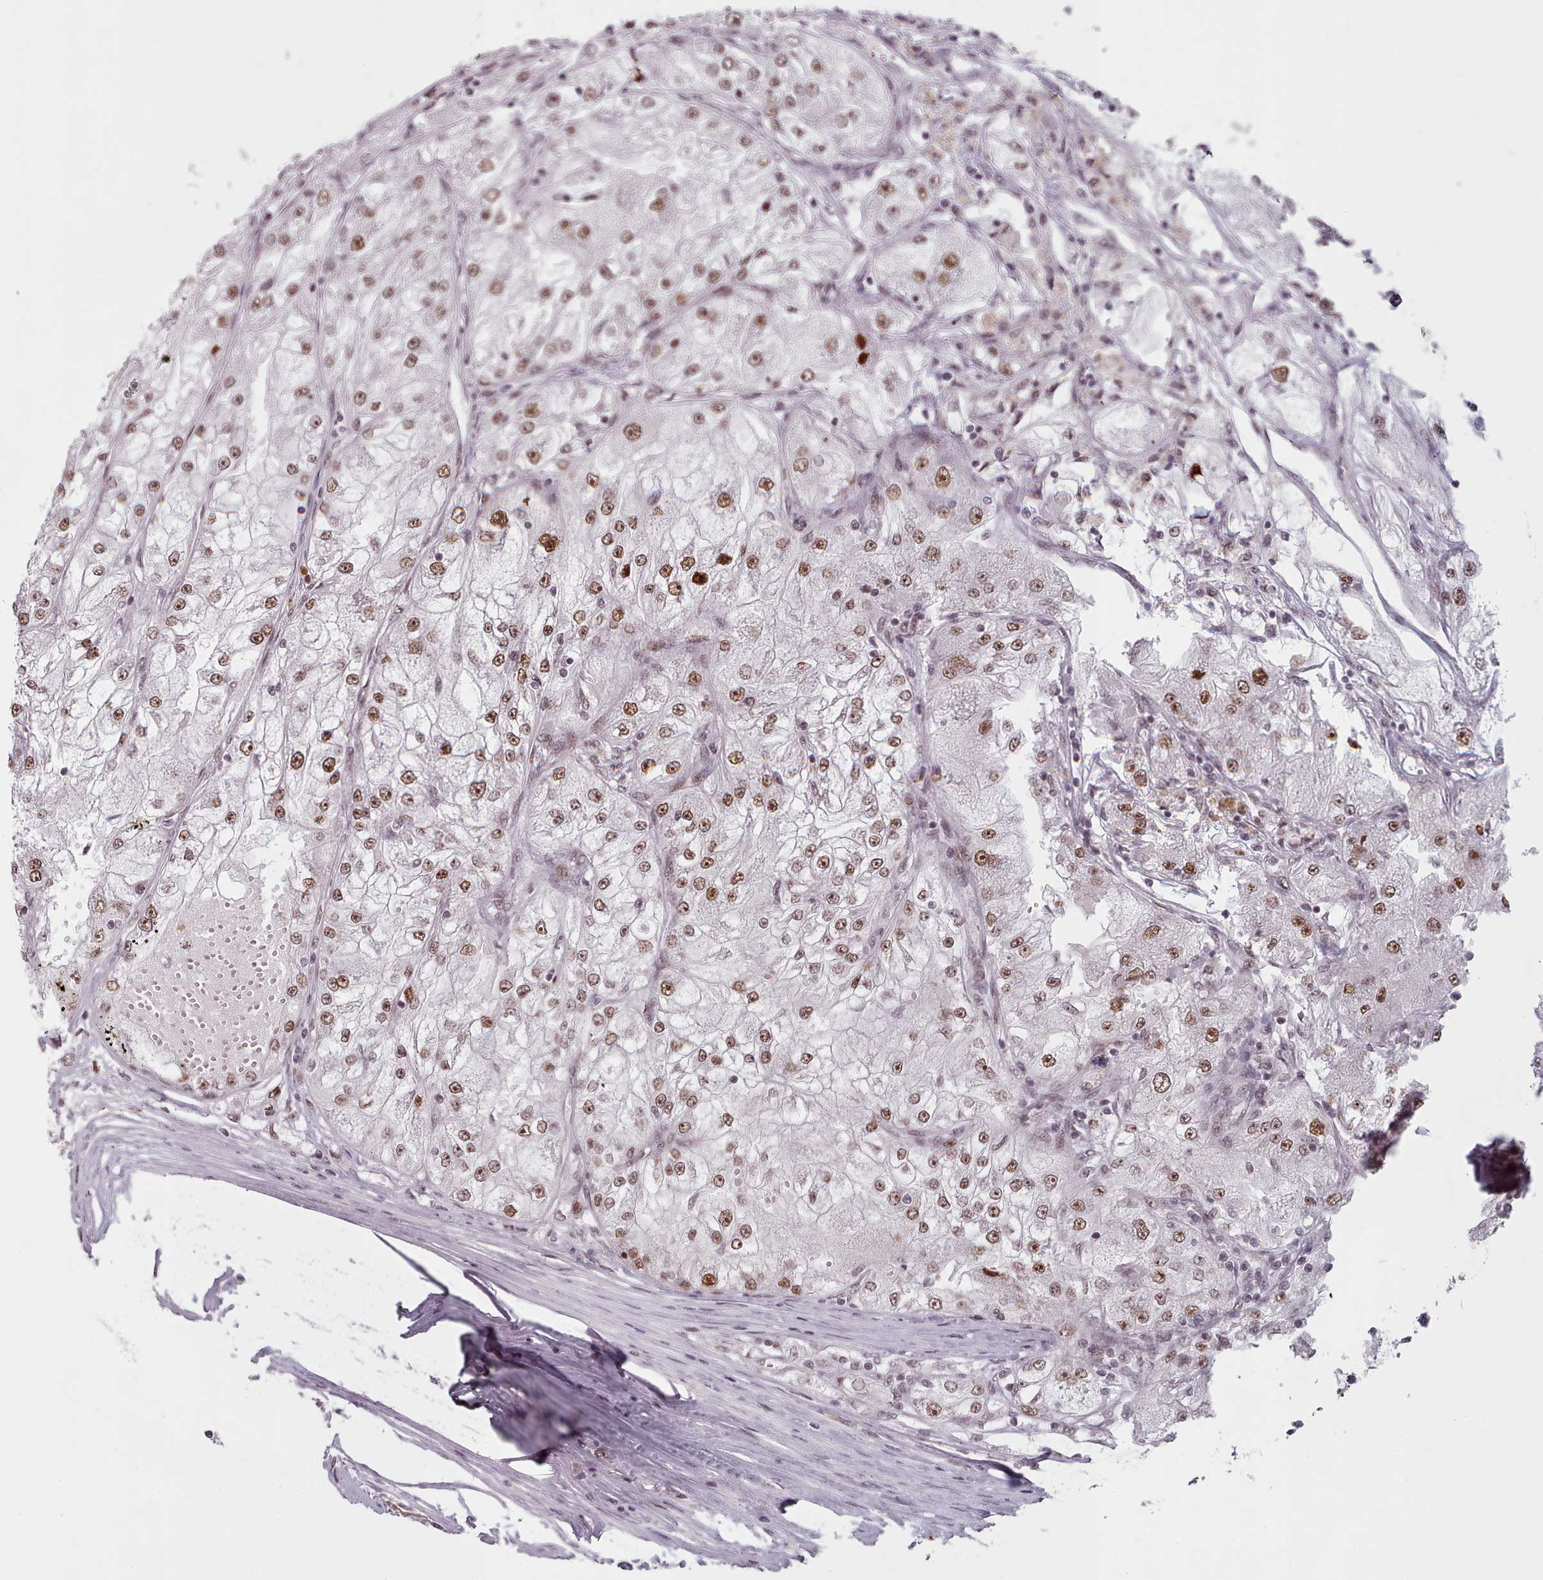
{"staining": {"intensity": "moderate", "quantity": ">75%", "location": "nuclear"}, "tissue": "renal cancer", "cell_type": "Tumor cells", "image_type": "cancer", "snomed": [{"axis": "morphology", "description": "Adenocarcinoma, NOS"}, {"axis": "topography", "description": "Kidney"}], "caption": "Renal cancer (adenocarcinoma) stained with immunohistochemistry shows moderate nuclear positivity in approximately >75% of tumor cells. Using DAB (3,3'-diaminobenzidine) (brown) and hematoxylin (blue) stains, captured at high magnification using brightfield microscopy.", "gene": "SRSF9", "patient": {"sex": "female", "age": 72}}